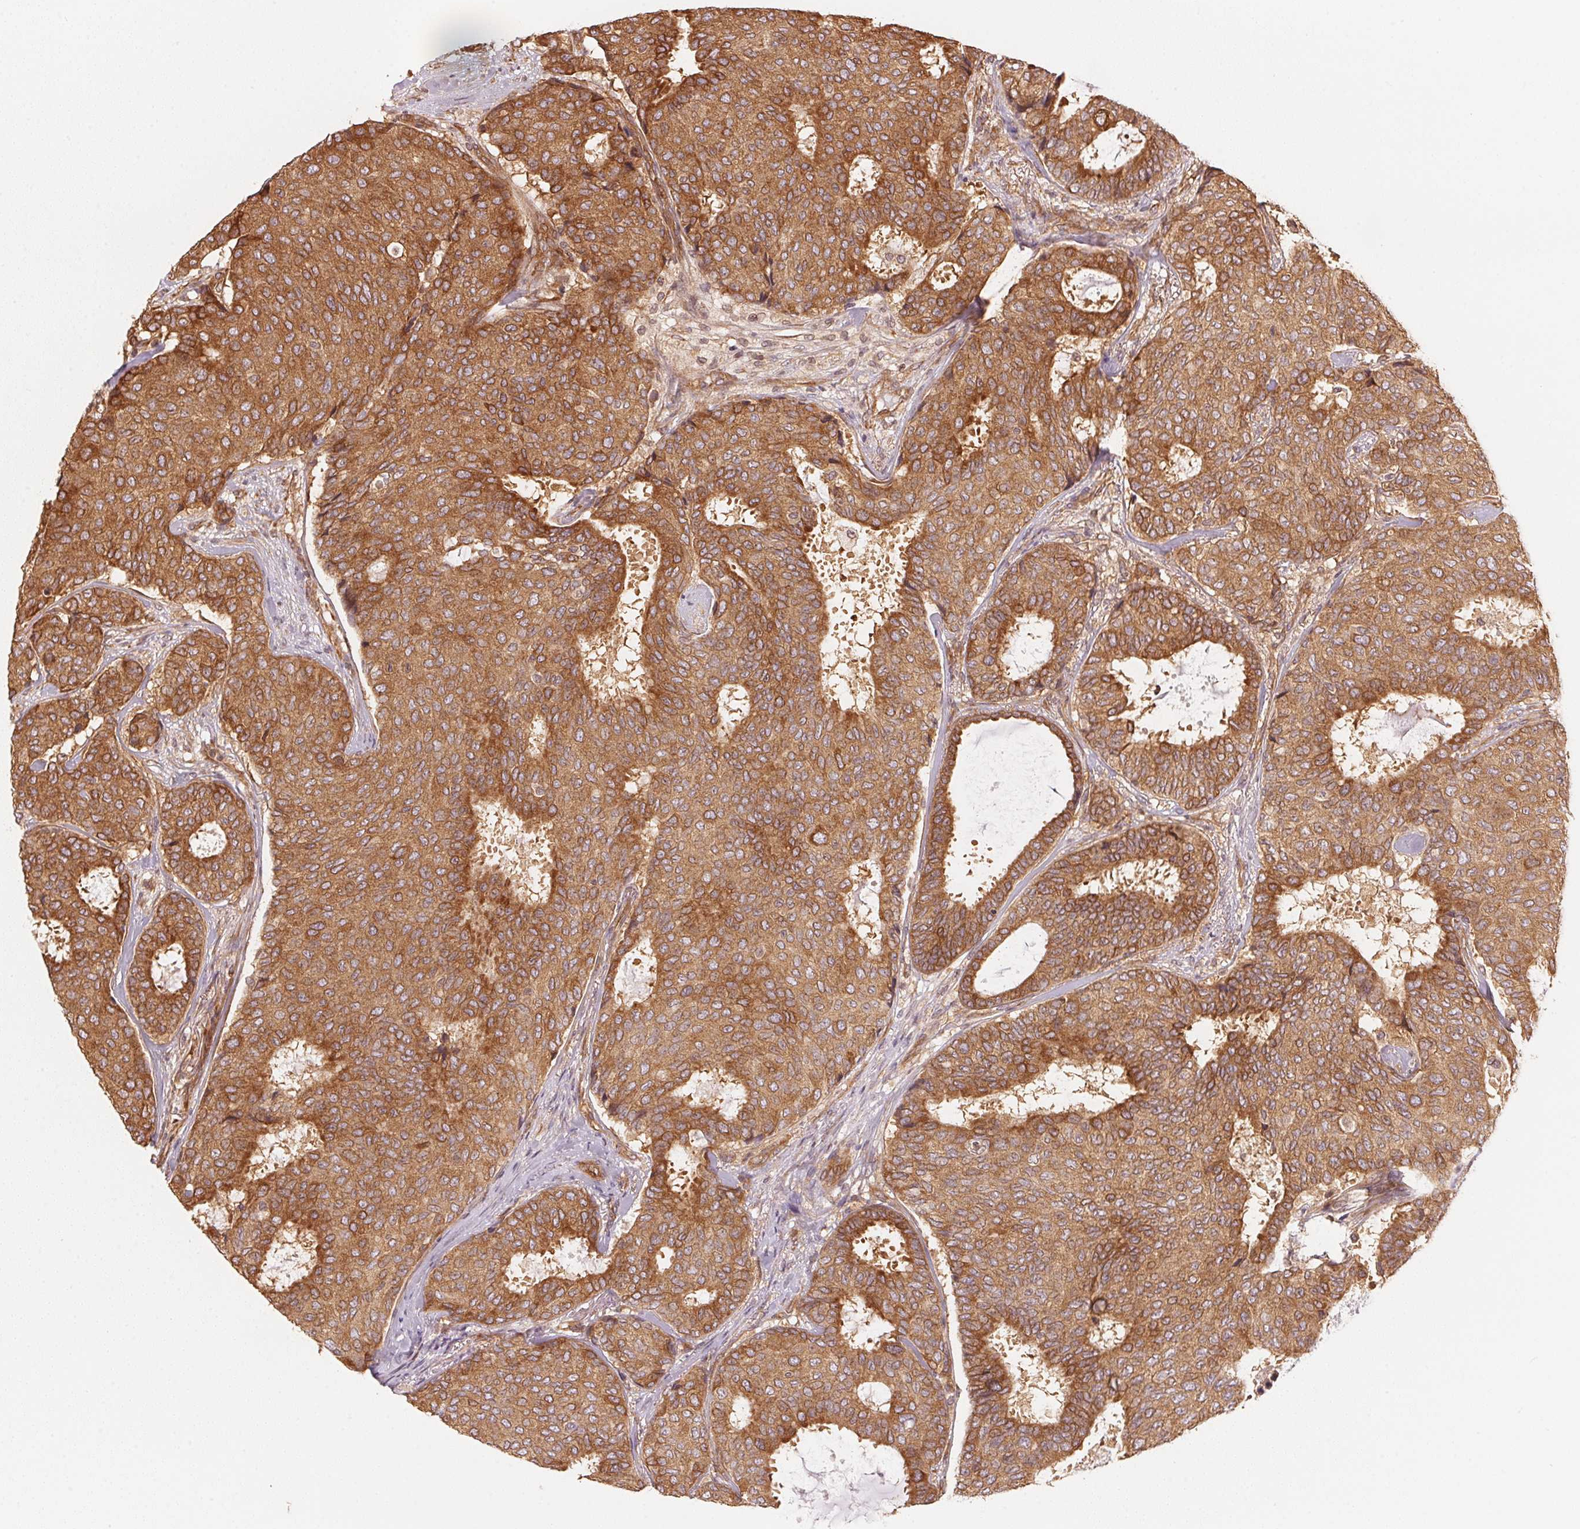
{"staining": {"intensity": "moderate", "quantity": ">75%", "location": "cytoplasmic/membranous"}, "tissue": "breast cancer", "cell_type": "Tumor cells", "image_type": "cancer", "snomed": [{"axis": "morphology", "description": "Duct carcinoma"}, {"axis": "topography", "description": "Breast"}], "caption": "High-magnification brightfield microscopy of breast cancer (invasive ductal carcinoma) stained with DAB (3,3'-diaminobenzidine) (brown) and counterstained with hematoxylin (blue). tumor cells exhibit moderate cytoplasmic/membranous expression is present in approximately>75% of cells.", "gene": "STRN4", "patient": {"sex": "female", "age": 75}}